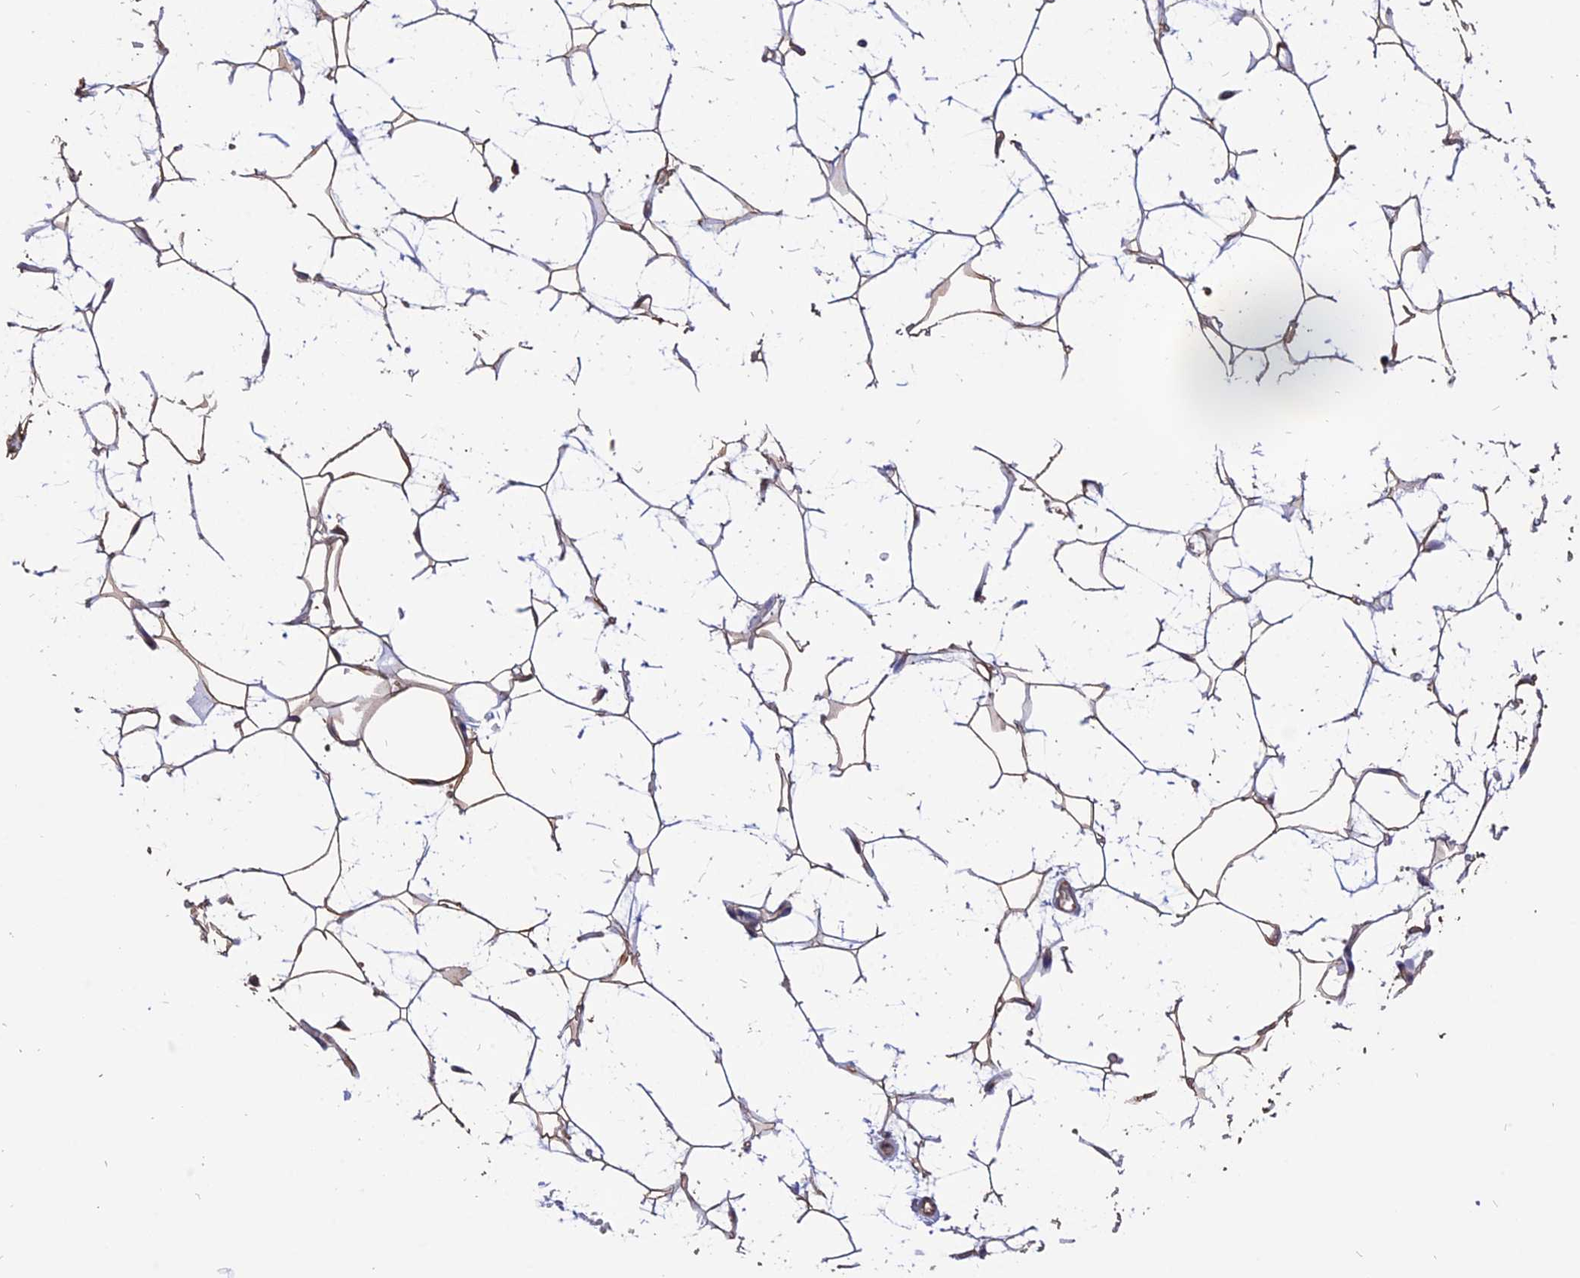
{"staining": {"intensity": "weak", "quantity": ">75%", "location": "cytoplasmic/membranous"}, "tissue": "adipose tissue", "cell_type": "Adipocytes", "image_type": "normal", "snomed": [{"axis": "morphology", "description": "Normal tissue, NOS"}, {"axis": "topography", "description": "Breast"}], "caption": "Weak cytoplasmic/membranous positivity is present in about >75% of adipocytes in normal adipose tissue.", "gene": "CARMIL2", "patient": {"sex": "female", "age": 26}}